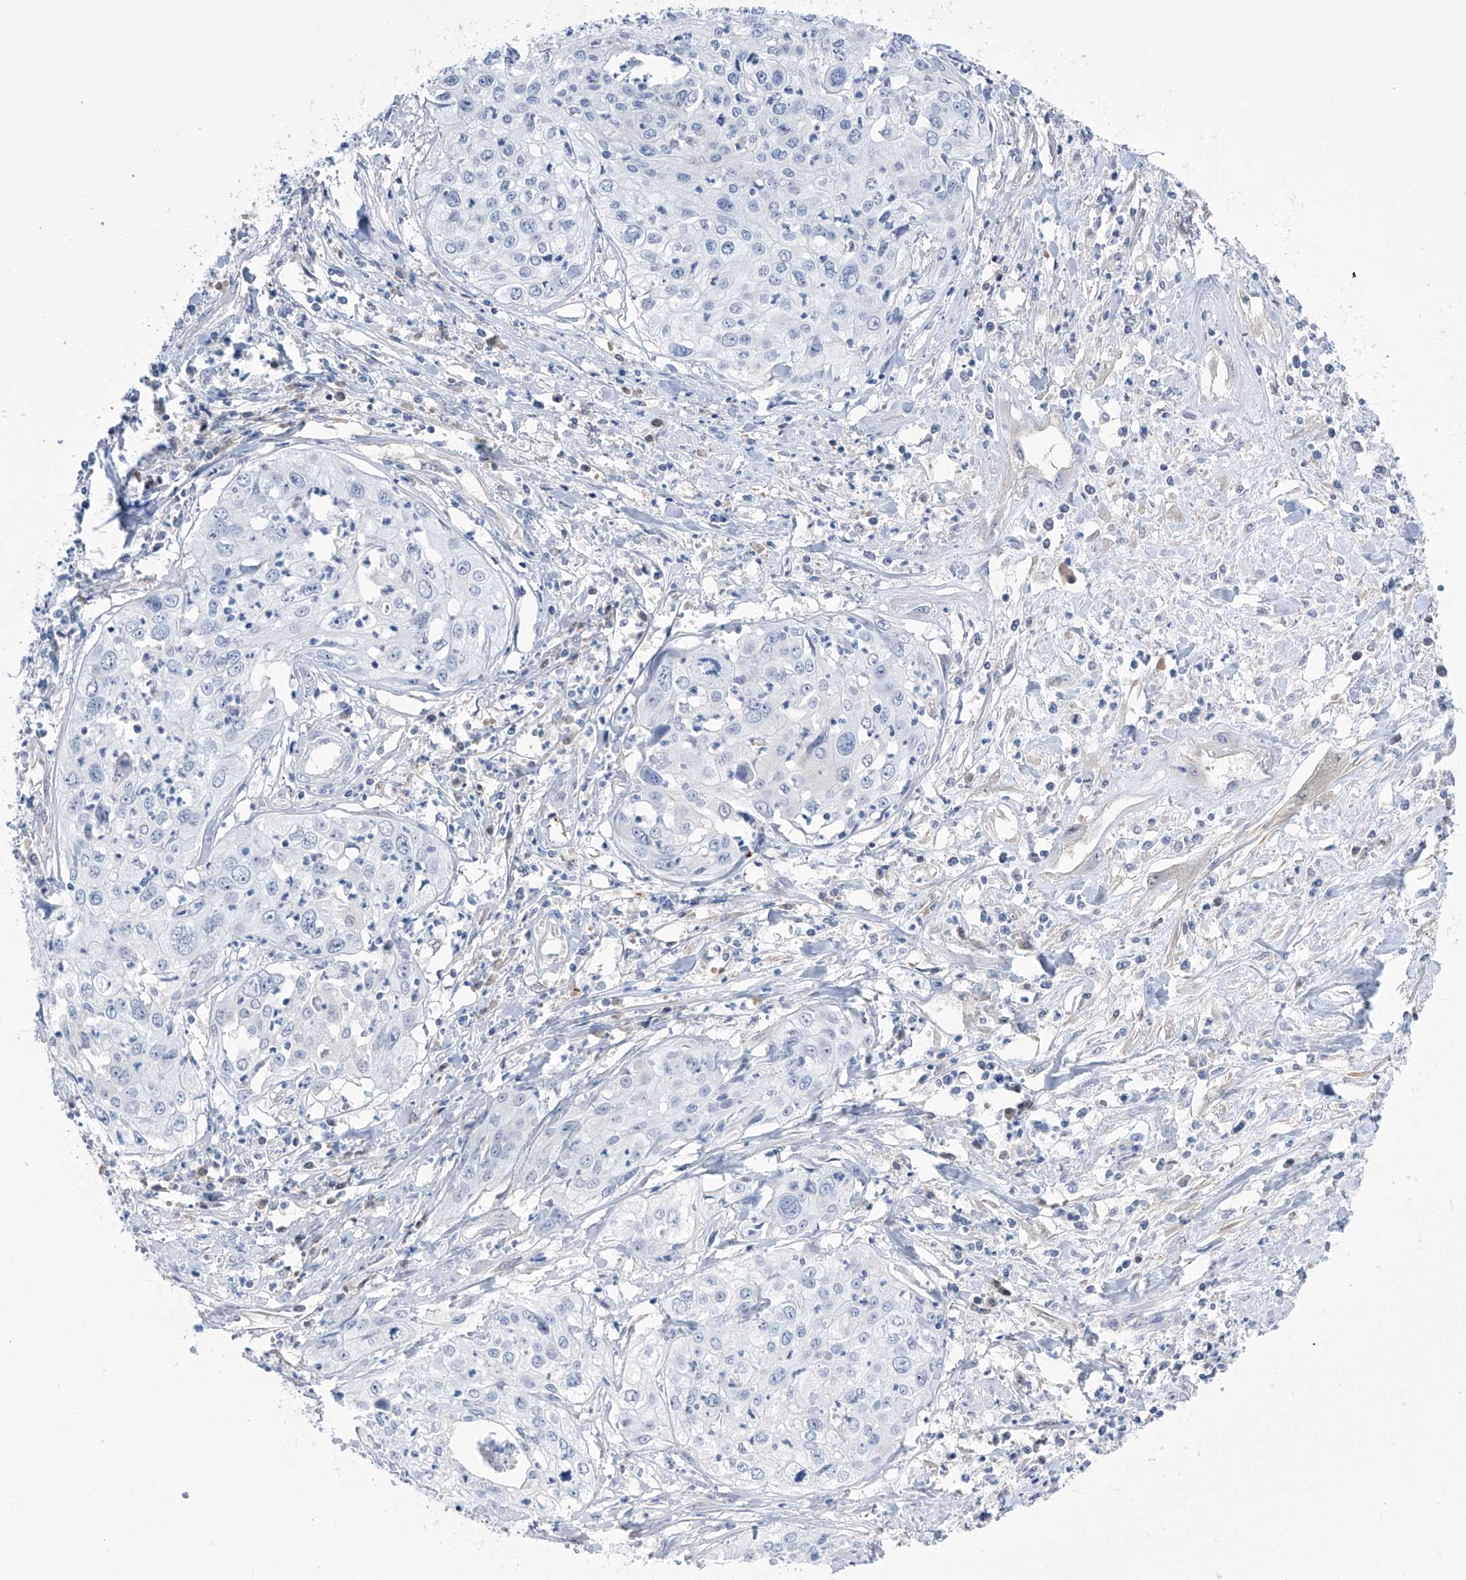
{"staining": {"intensity": "negative", "quantity": "none", "location": "none"}, "tissue": "cervical cancer", "cell_type": "Tumor cells", "image_type": "cancer", "snomed": [{"axis": "morphology", "description": "Squamous cell carcinoma, NOS"}, {"axis": "topography", "description": "Cervix"}], "caption": "High magnification brightfield microscopy of cervical squamous cell carcinoma stained with DAB (brown) and counterstained with hematoxylin (blue): tumor cells show no significant staining. (DAB (3,3'-diaminobenzidine) IHC, high magnification).", "gene": "PGM3", "patient": {"sex": "female", "age": 31}}